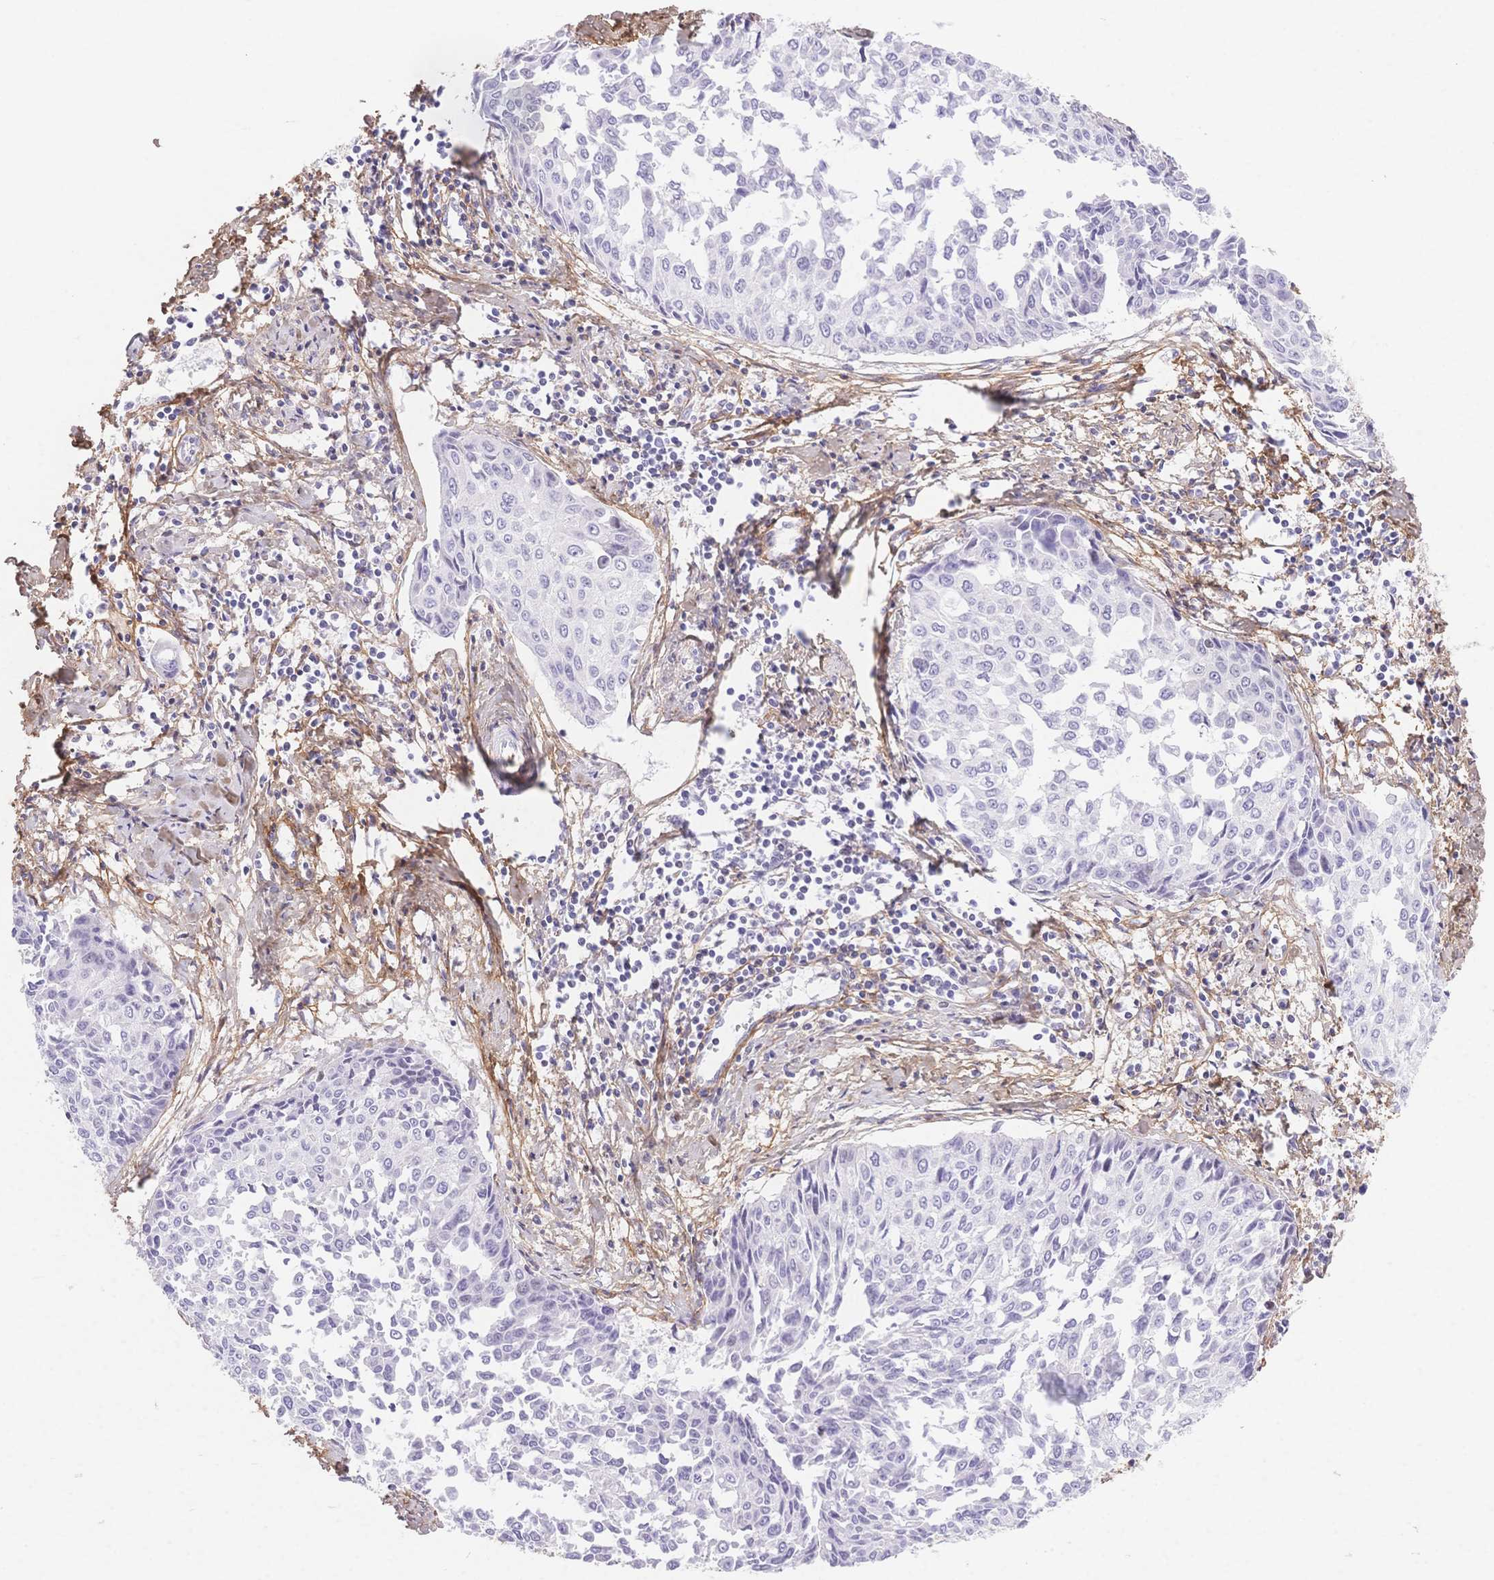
{"staining": {"intensity": "negative", "quantity": "none", "location": "none"}, "tissue": "cervical cancer", "cell_type": "Tumor cells", "image_type": "cancer", "snomed": [{"axis": "morphology", "description": "Squamous cell carcinoma, NOS"}, {"axis": "topography", "description": "Cervix"}], "caption": "The photomicrograph demonstrates no significant positivity in tumor cells of cervical cancer (squamous cell carcinoma).", "gene": "PDZD2", "patient": {"sex": "female", "age": 50}}